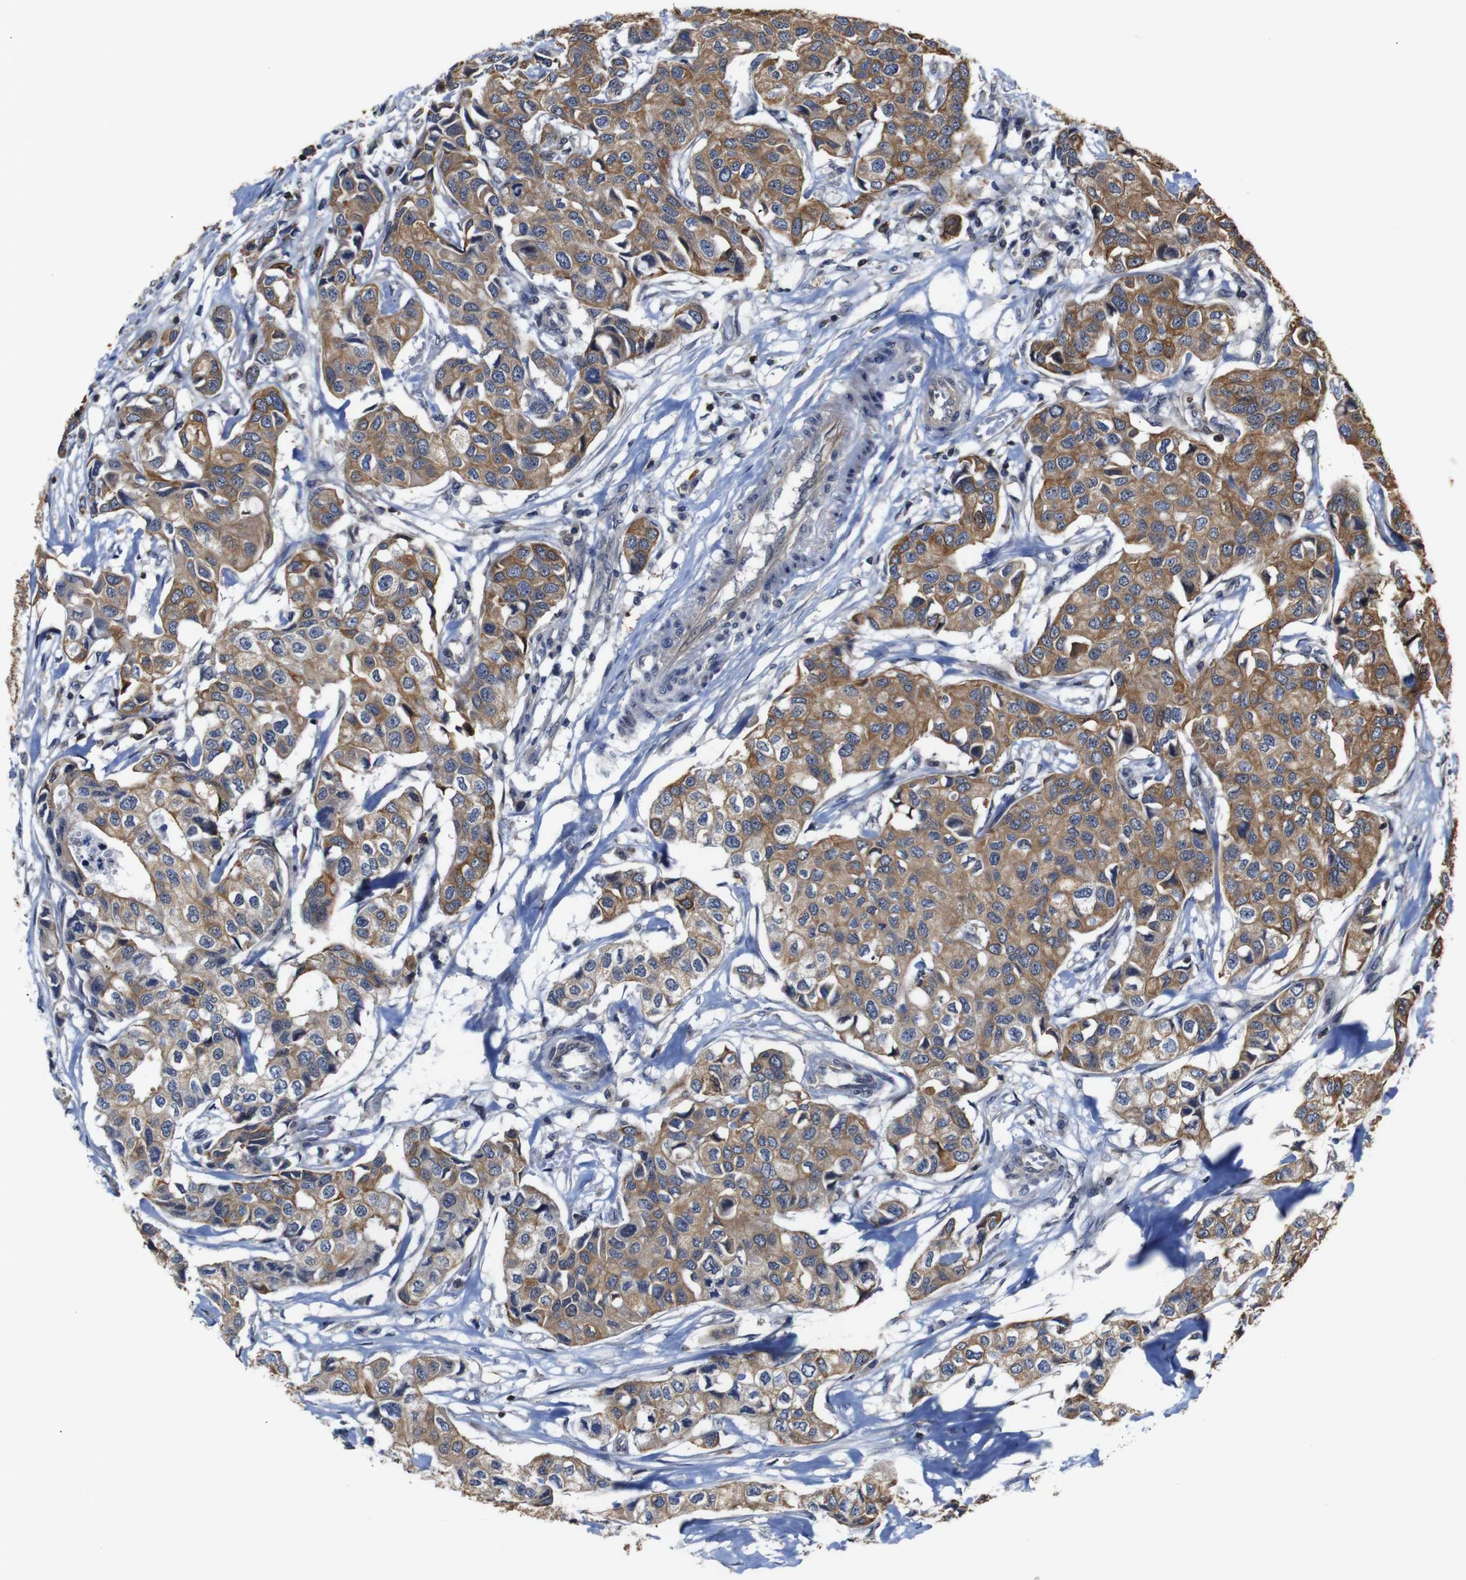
{"staining": {"intensity": "moderate", "quantity": ">75%", "location": "cytoplasmic/membranous"}, "tissue": "breast cancer", "cell_type": "Tumor cells", "image_type": "cancer", "snomed": [{"axis": "morphology", "description": "Duct carcinoma"}, {"axis": "topography", "description": "Breast"}], "caption": "Immunohistochemistry of human infiltrating ductal carcinoma (breast) reveals medium levels of moderate cytoplasmic/membranous positivity in approximately >75% of tumor cells. (IHC, brightfield microscopy, high magnification).", "gene": "BRWD3", "patient": {"sex": "female", "age": 80}}